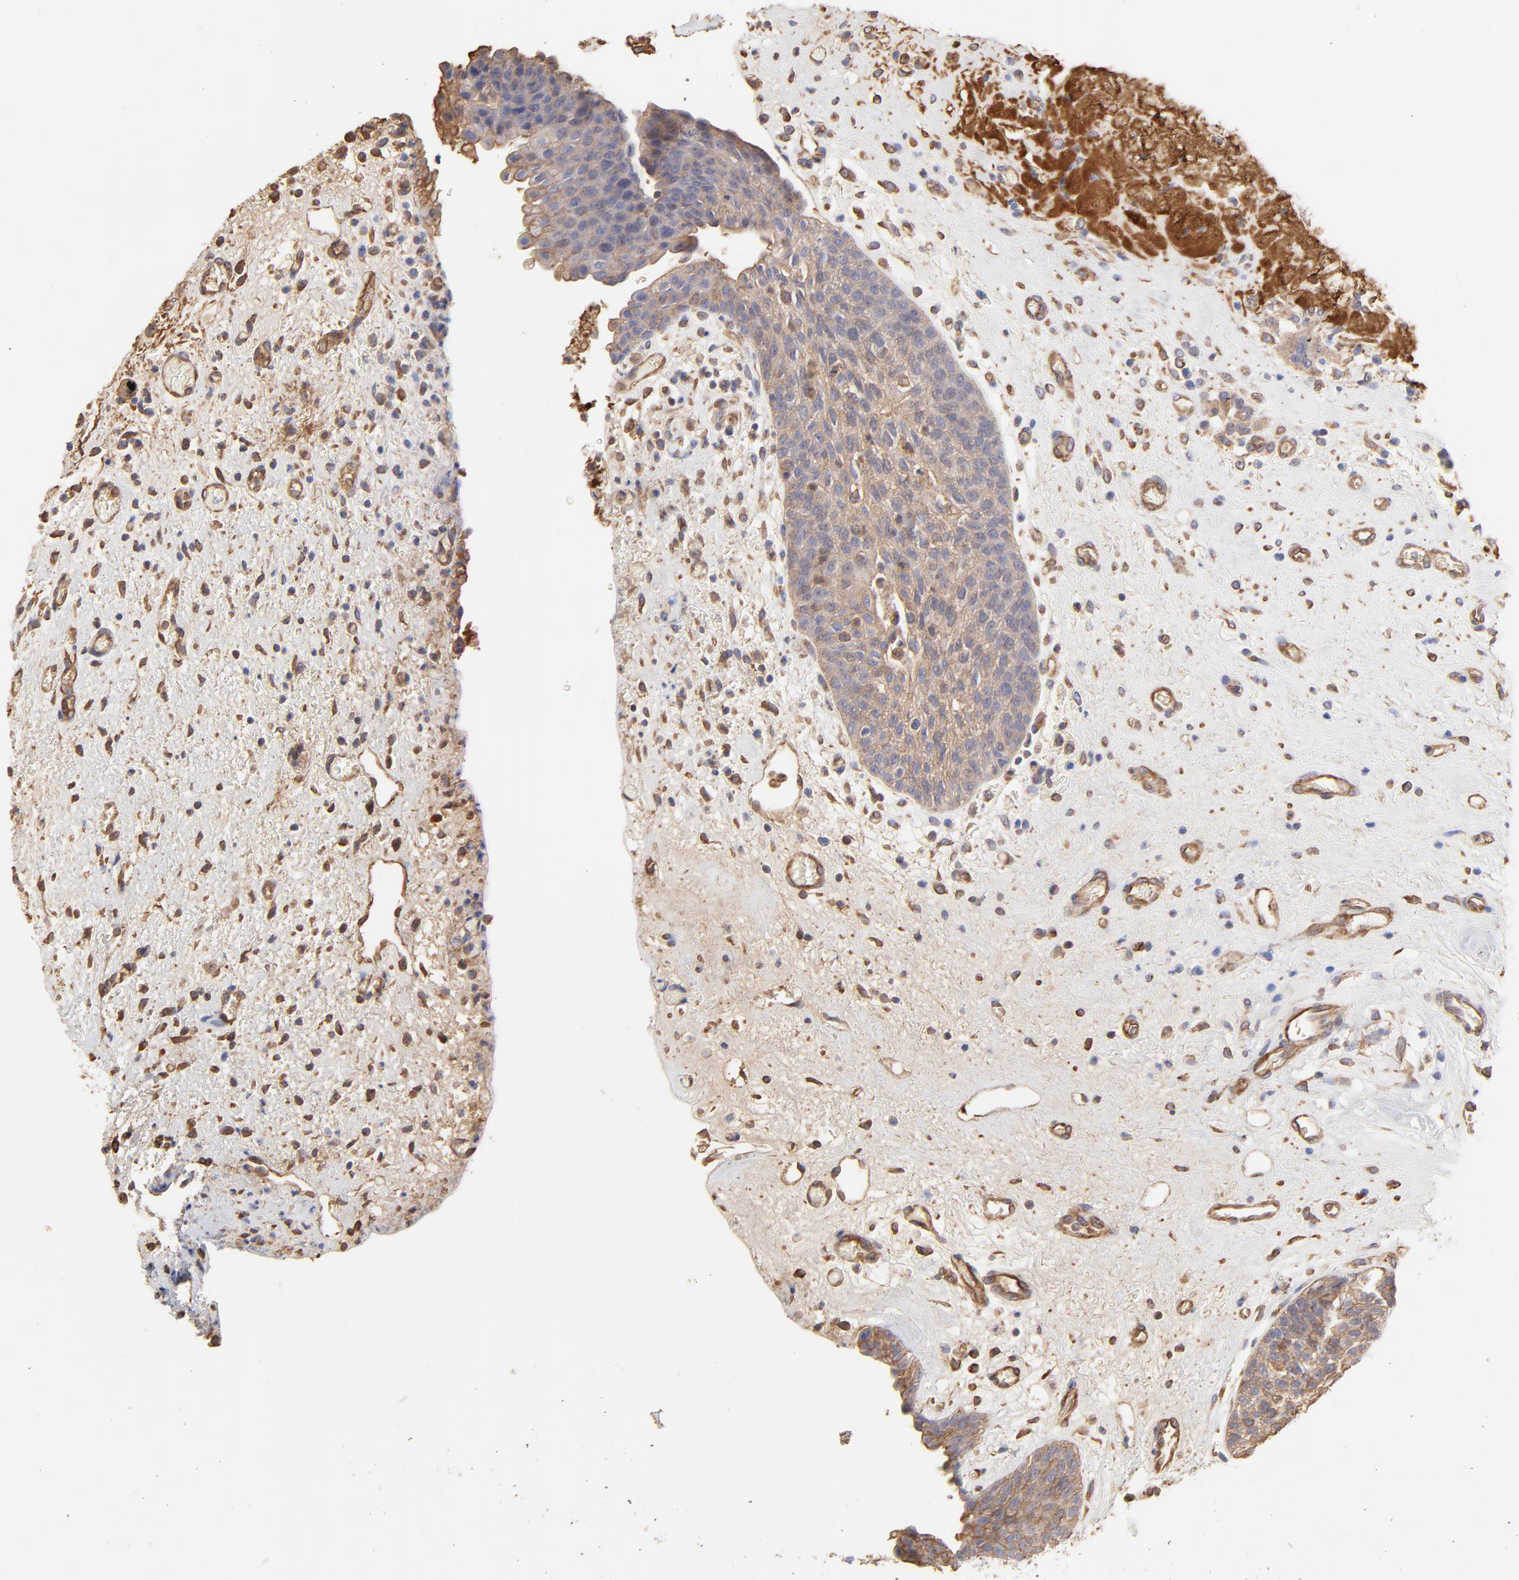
{"staining": {"intensity": "moderate", "quantity": ">75%", "location": "cytoplasmic/membranous"}, "tissue": "urinary bladder", "cell_type": "Urothelial cells", "image_type": "normal", "snomed": [{"axis": "morphology", "description": "Normal tissue, NOS"}, {"axis": "topography", "description": "Urinary bladder"}], "caption": "Normal urinary bladder was stained to show a protein in brown. There is medium levels of moderate cytoplasmic/membranous staining in about >75% of urothelial cells.", "gene": "LRCH2", "patient": {"sex": "male", "age": 48}}